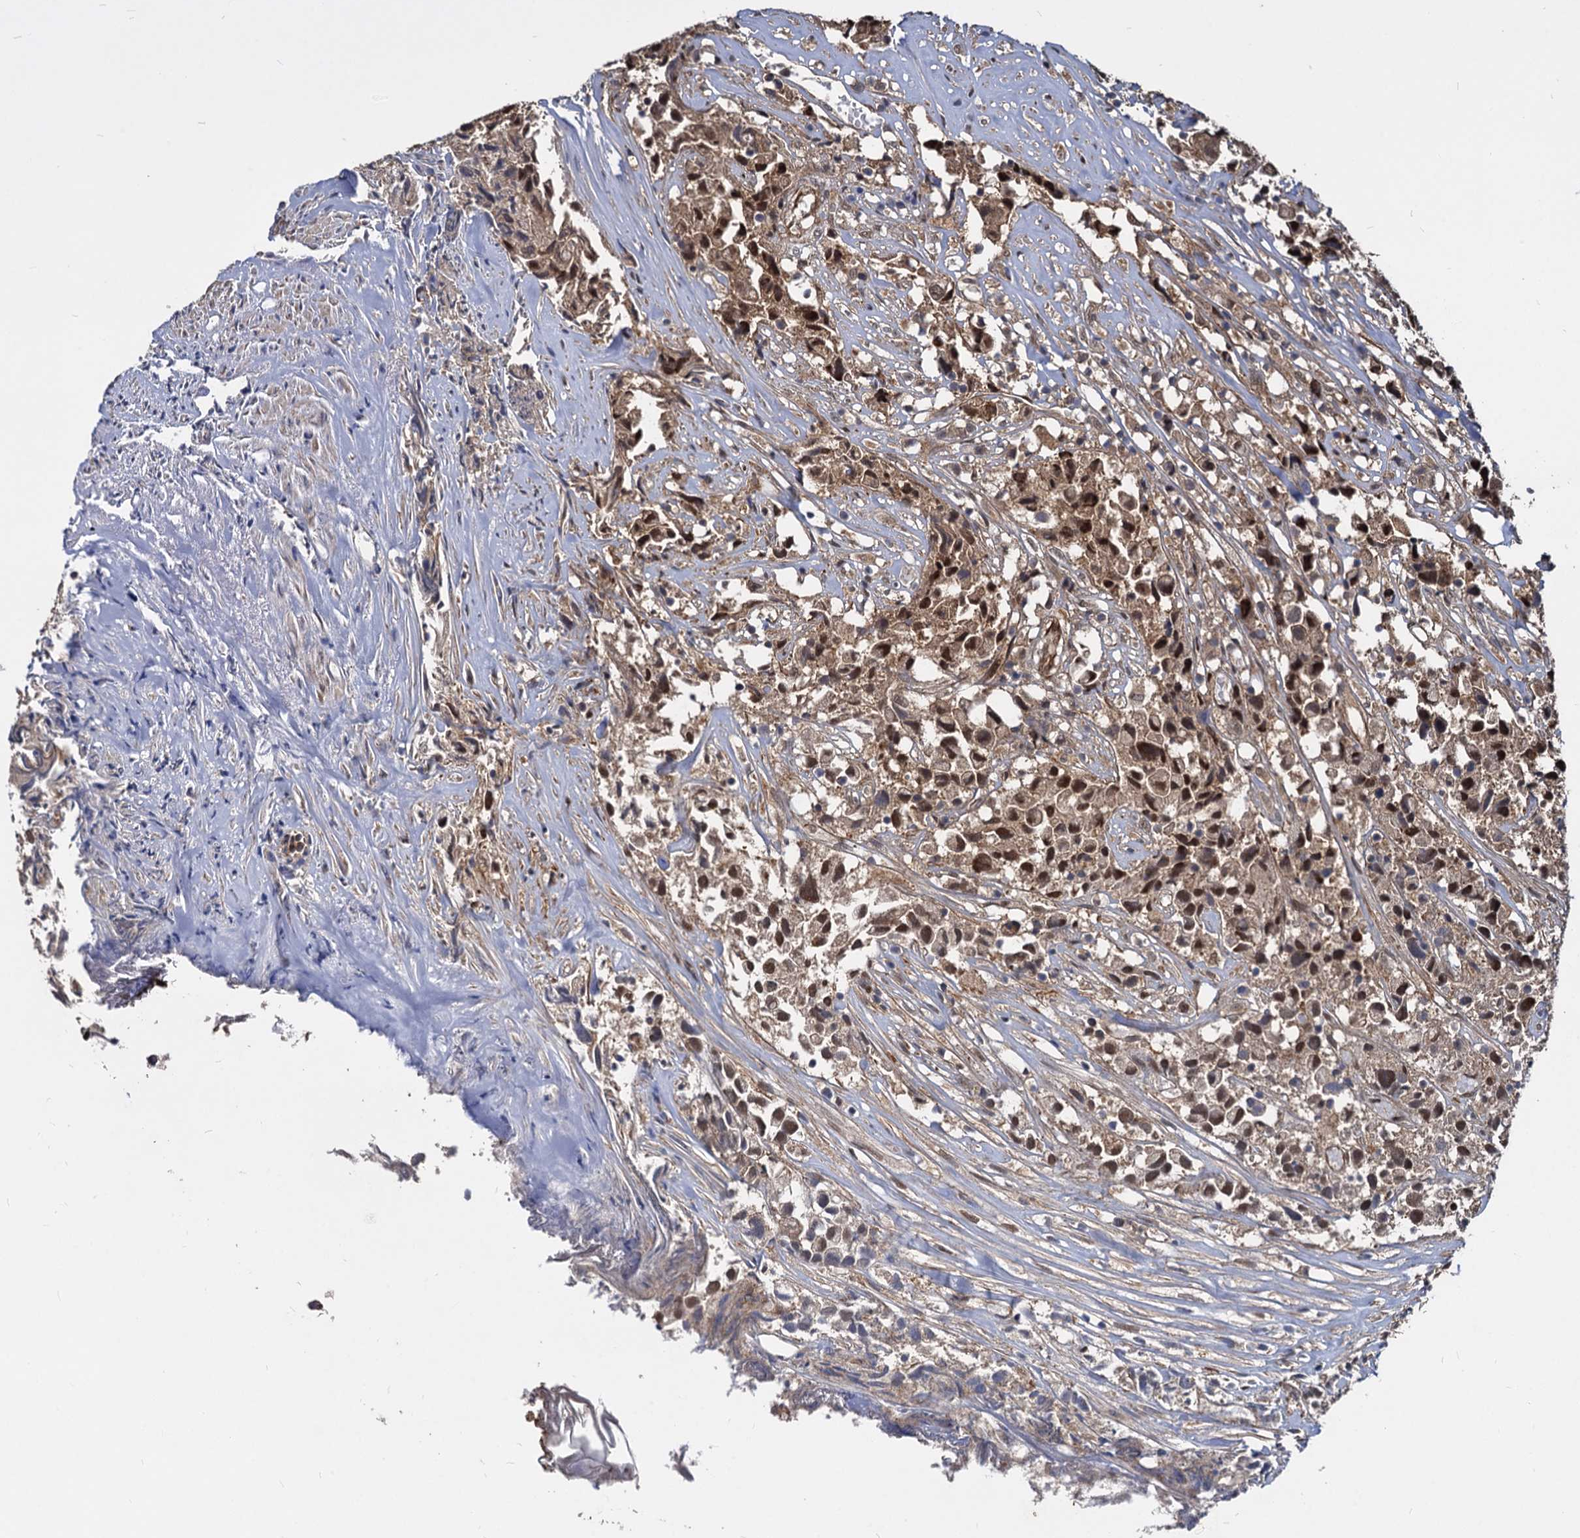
{"staining": {"intensity": "moderate", "quantity": ">75%", "location": "nuclear"}, "tissue": "urothelial cancer", "cell_type": "Tumor cells", "image_type": "cancer", "snomed": [{"axis": "morphology", "description": "Urothelial carcinoma, High grade"}, {"axis": "topography", "description": "Urinary bladder"}], "caption": "A brown stain highlights moderate nuclear positivity of a protein in urothelial cancer tumor cells. Using DAB (3,3'-diaminobenzidine) (brown) and hematoxylin (blue) stains, captured at high magnification using brightfield microscopy.", "gene": "PSMD4", "patient": {"sex": "female", "age": 75}}